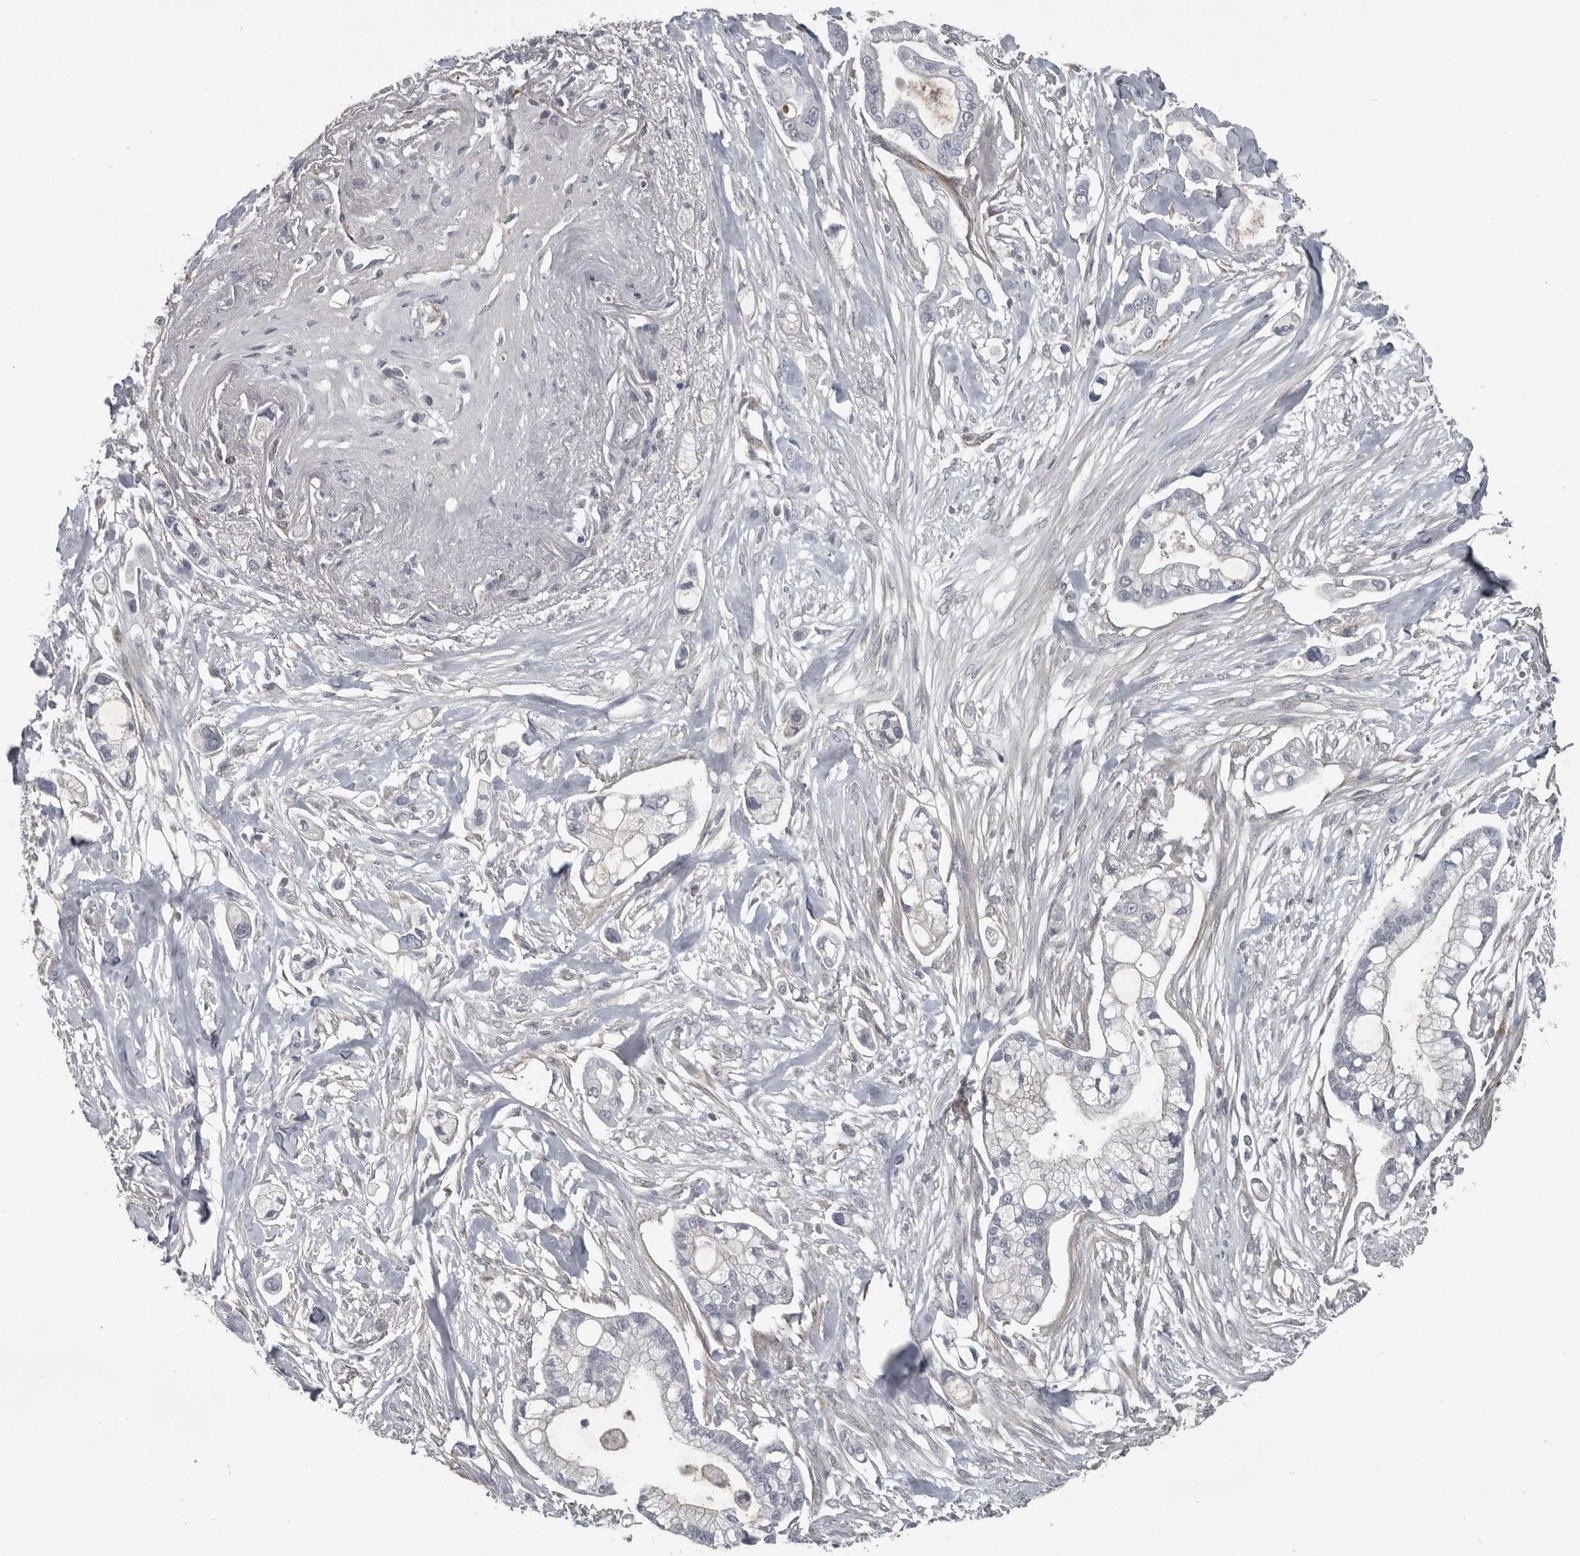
{"staining": {"intensity": "negative", "quantity": "none", "location": "none"}, "tissue": "pancreatic cancer", "cell_type": "Tumor cells", "image_type": "cancer", "snomed": [{"axis": "morphology", "description": "Adenocarcinoma, NOS"}, {"axis": "topography", "description": "Pancreas"}], "caption": "Protein analysis of pancreatic adenocarcinoma reveals no significant positivity in tumor cells.", "gene": "C1orf216", "patient": {"sex": "male", "age": 68}}